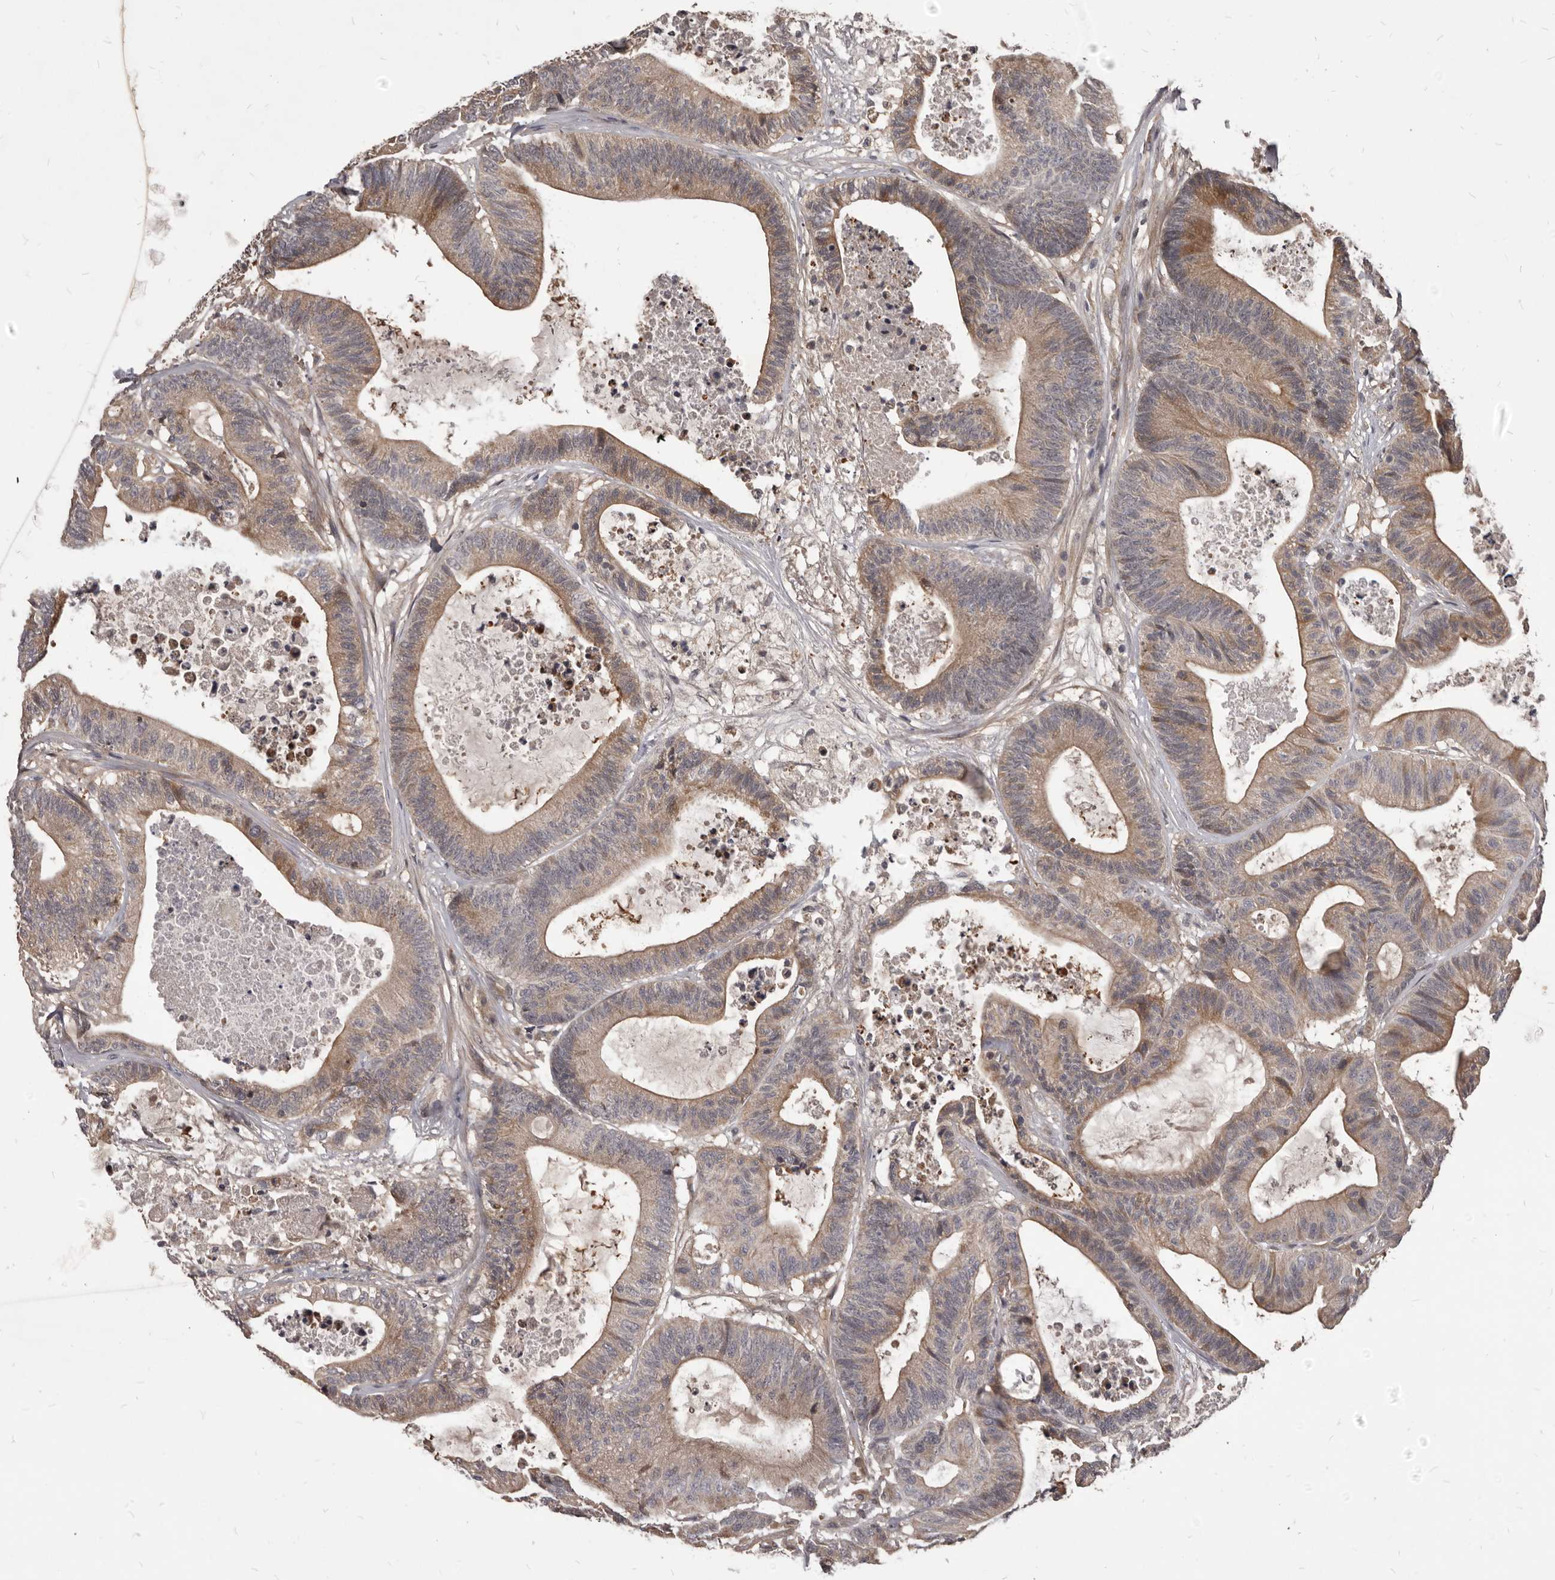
{"staining": {"intensity": "moderate", "quantity": "<25%", "location": "cytoplasmic/membranous"}, "tissue": "colorectal cancer", "cell_type": "Tumor cells", "image_type": "cancer", "snomed": [{"axis": "morphology", "description": "Adenocarcinoma, NOS"}, {"axis": "topography", "description": "Colon"}], "caption": "Colorectal cancer was stained to show a protein in brown. There is low levels of moderate cytoplasmic/membranous expression in about <25% of tumor cells. The staining is performed using DAB brown chromogen to label protein expression. The nuclei are counter-stained blue using hematoxylin.", "gene": "GABPB2", "patient": {"sex": "female", "age": 84}}